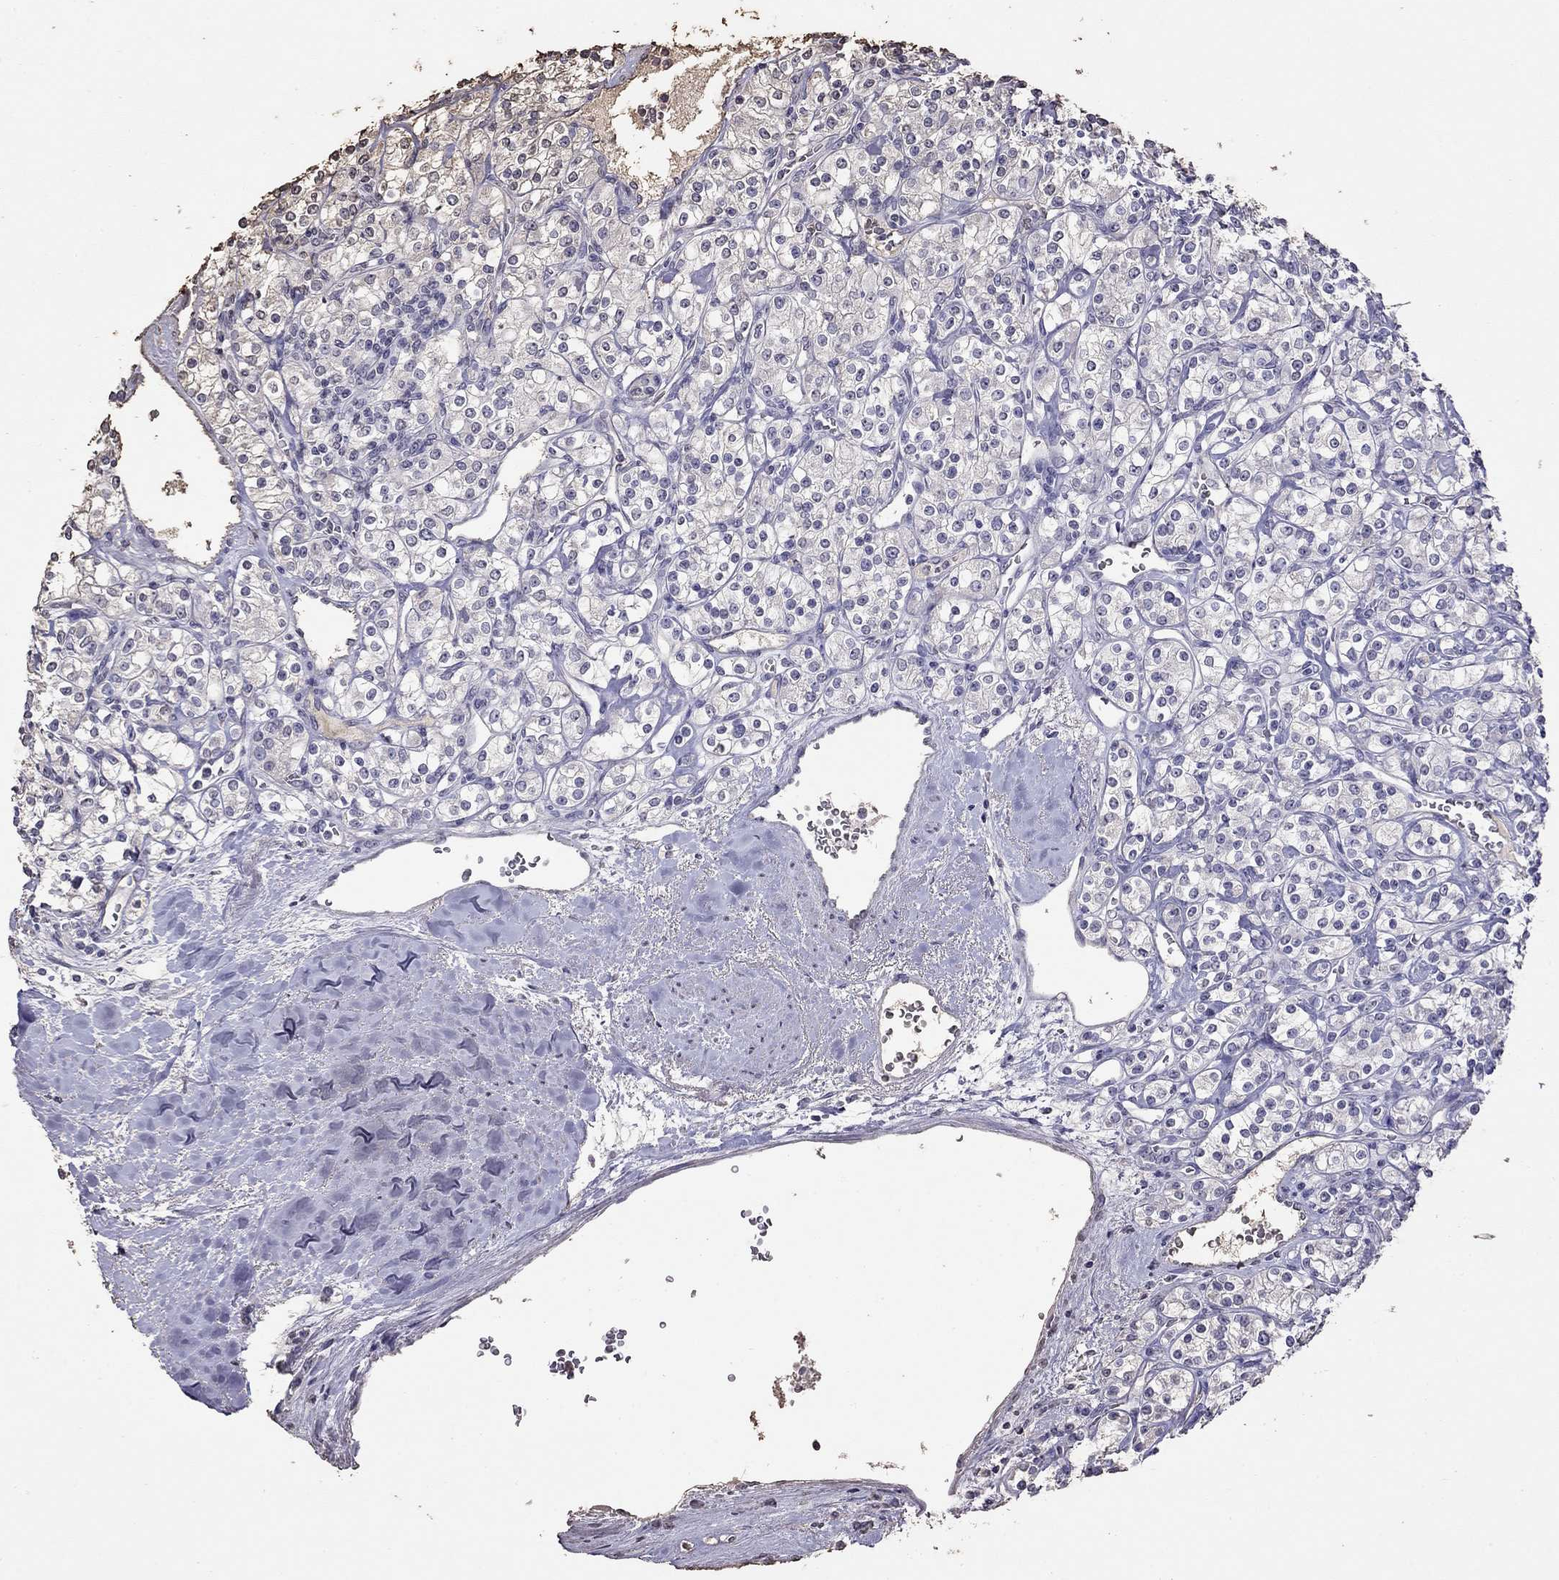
{"staining": {"intensity": "negative", "quantity": "none", "location": "none"}, "tissue": "renal cancer", "cell_type": "Tumor cells", "image_type": "cancer", "snomed": [{"axis": "morphology", "description": "Adenocarcinoma, NOS"}, {"axis": "topography", "description": "Kidney"}], "caption": "Tumor cells show no significant positivity in renal adenocarcinoma.", "gene": "SUN3", "patient": {"sex": "male", "age": 77}}